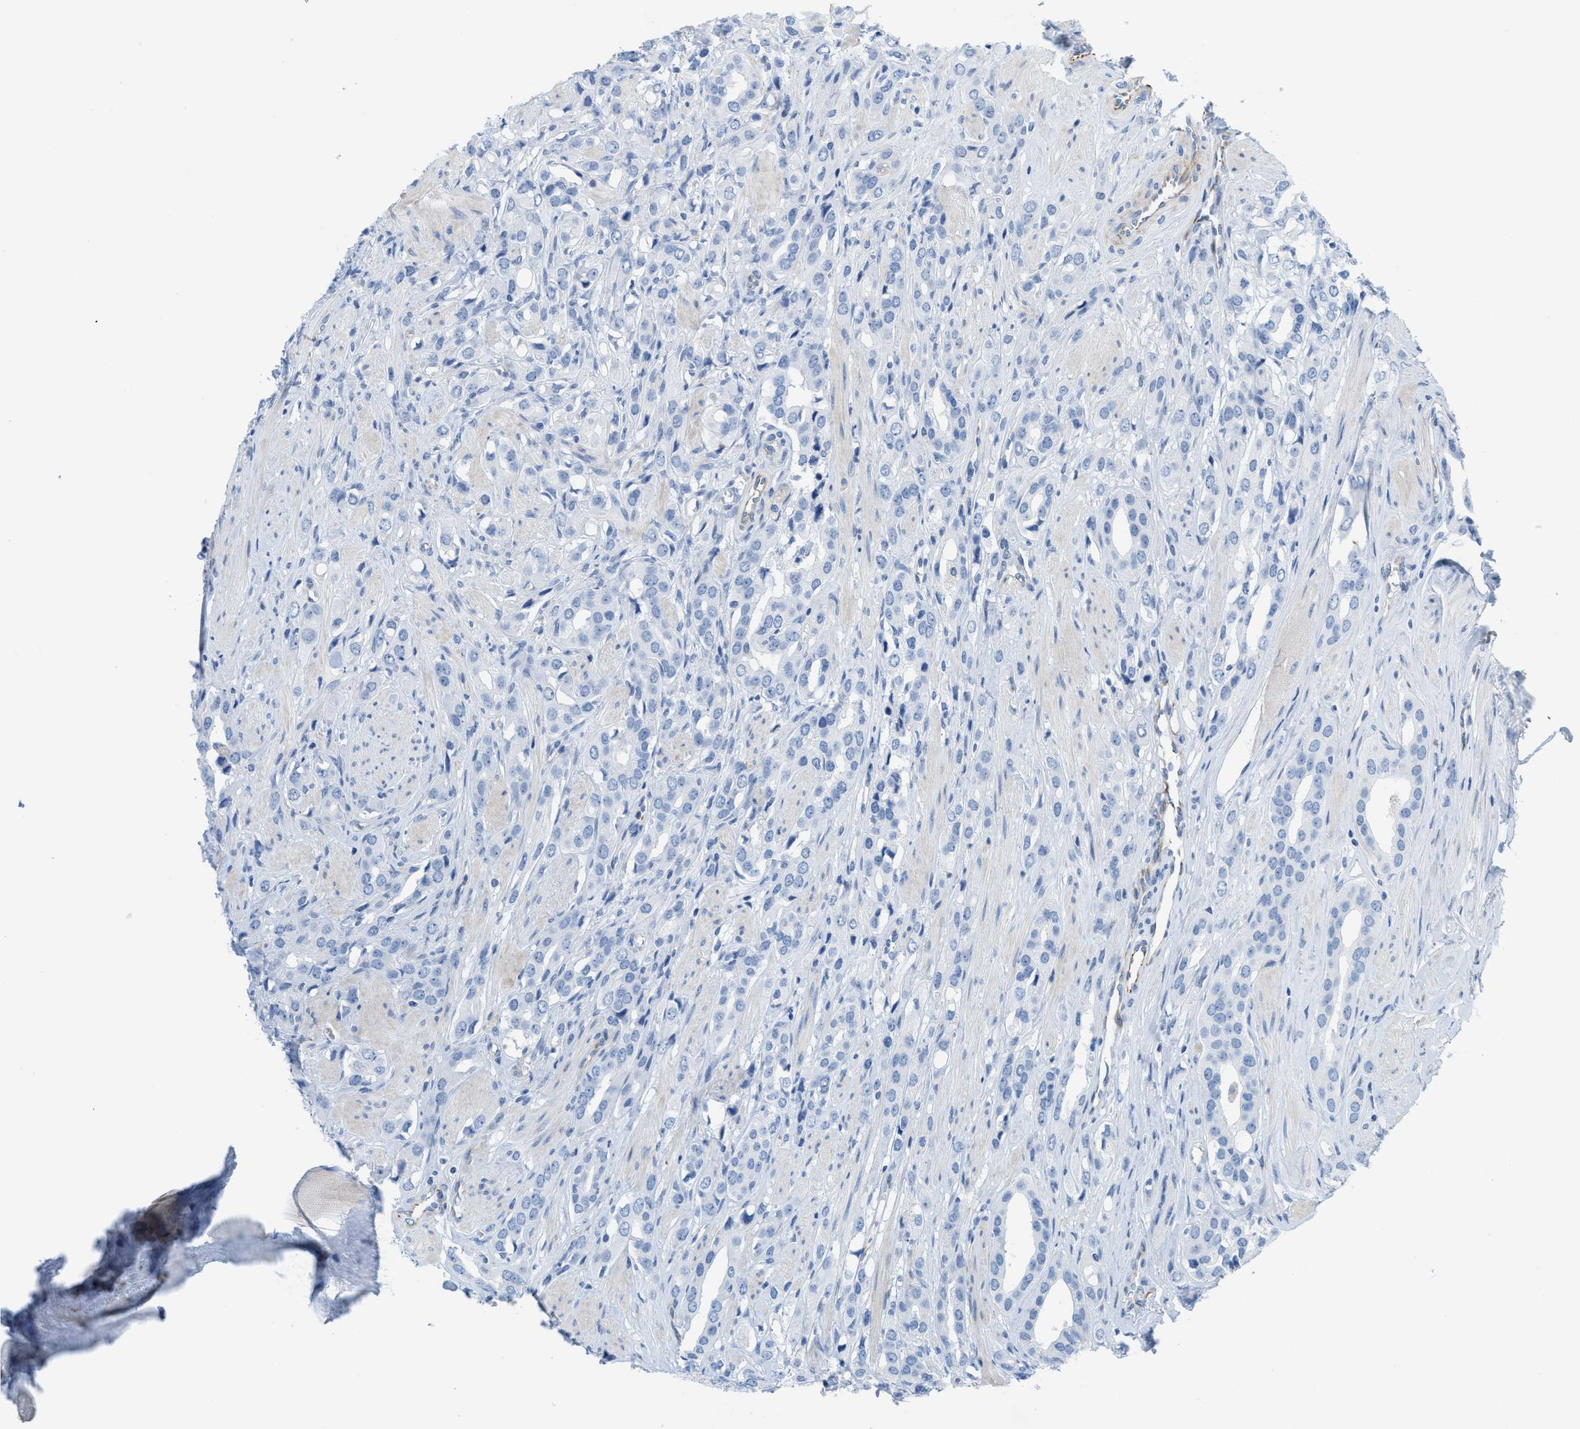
{"staining": {"intensity": "negative", "quantity": "none", "location": "none"}, "tissue": "prostate cancer", "cell_type": "Tumor cells", "image_type": "cancer", "snomed": [{"axis": "morphology", "description": "Adenocarcinoma, High grade"}, {"axis": "topography", "description": "Prostate"}], "caption": "A photomicrograph of human high-grade adenocarcinoma (prostate) is negative for staining in tumor cells. (DAB (3,3'-diaminobenzidine) immunohistochemistry (IHC), high magnification).", "gene": "SLC12A1", "patient": {"sex": "male", "age": 52}}